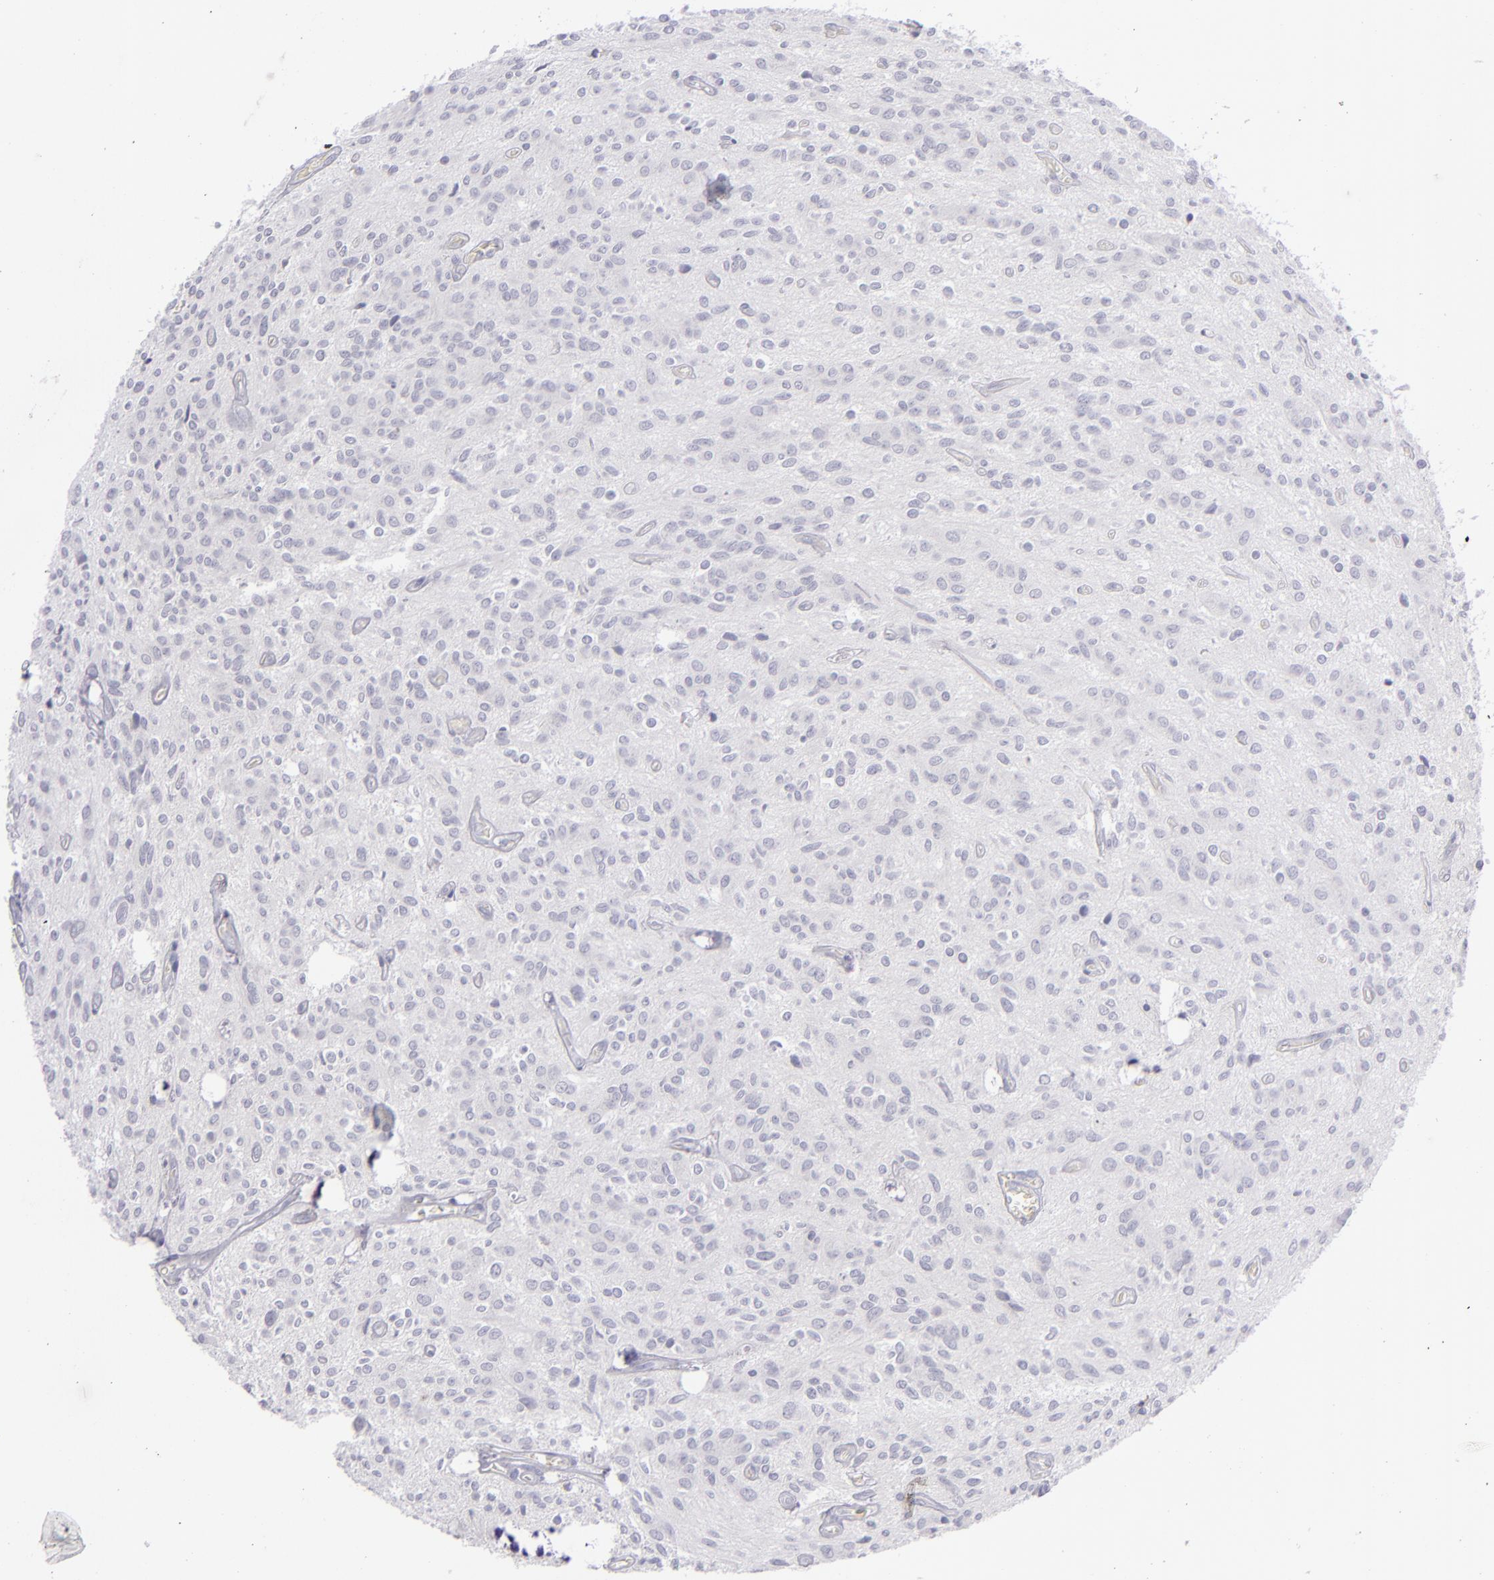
{"staining": {"intensity": "negative", "quantity": "none", "location": "none"}, "tissue": "glioma", "cell_type": "Tumor cells", "image_type": "cancer", "snomed": [{"axis": "morphology", "description": "Glioma, malignant, Low grade"}, {"axis": "topography", "description": "Brain"}], "caption": "A high-resolution photomicrograph shows immunohistochemistry staining of glioma, which displays no significant staining in tumor cells.", "gene": "ITGB4", "patient": {"sex": "female", "age": 15}}